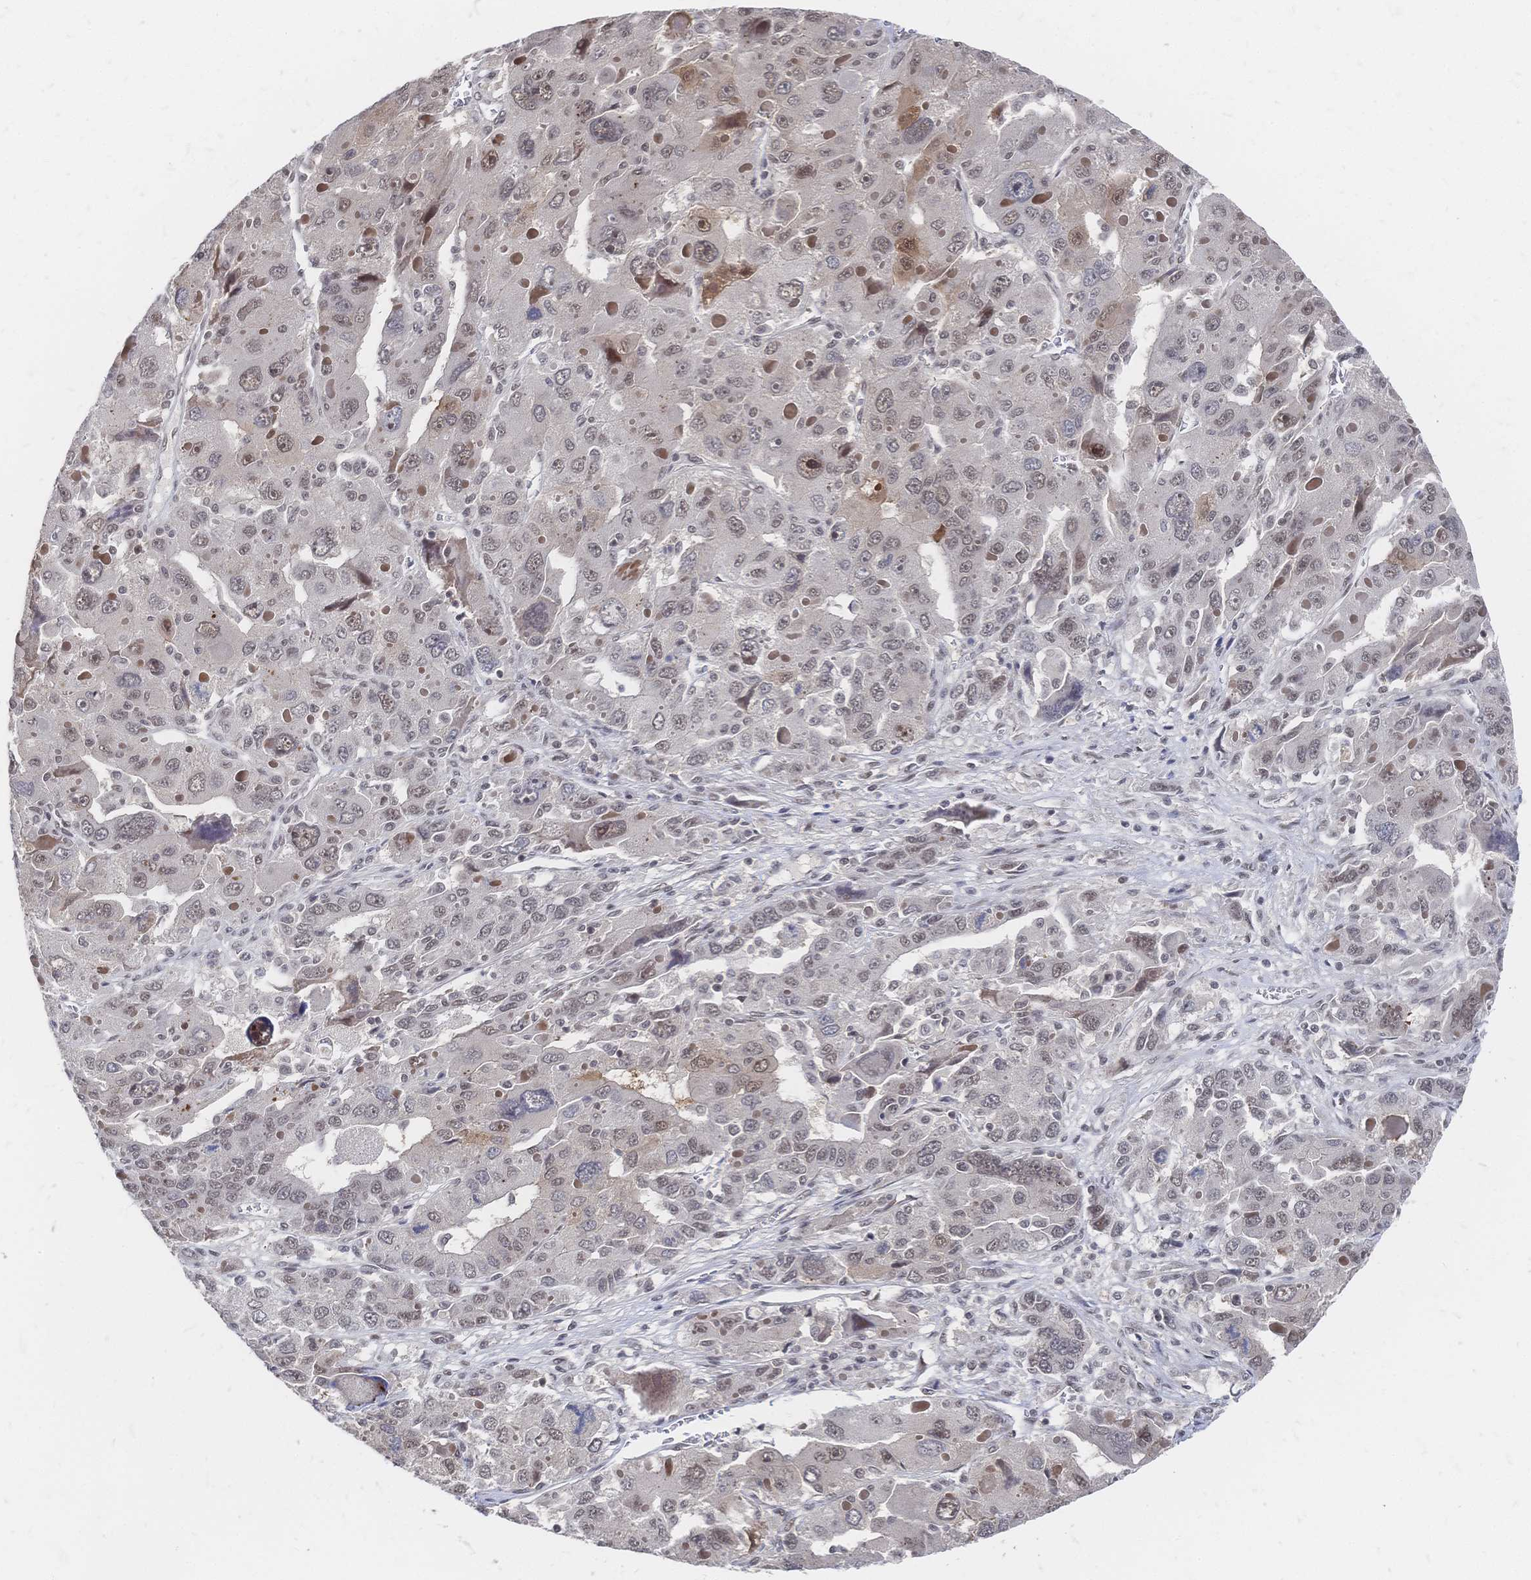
{"staining": {"intensity": "weak", "quantity": ">75%", "location": "nuclear"}, "tissue": "liver cancer", "cell_type": "Tumor cells", "image_type": "cancer", "snomed": [{"axis": "morphology", "description": "Carcinoma, Hepatocellular, NOS"}, {"axis": "topography", "description": "Liver"}], "caption": "Hepatocellular carcinoma (liver) stained with a brown dye displays weak nuclear positive staining in approximately >75% of tumor cells.", "gene": "NELFA", "patient": {"sex": "female", "age": 41}}